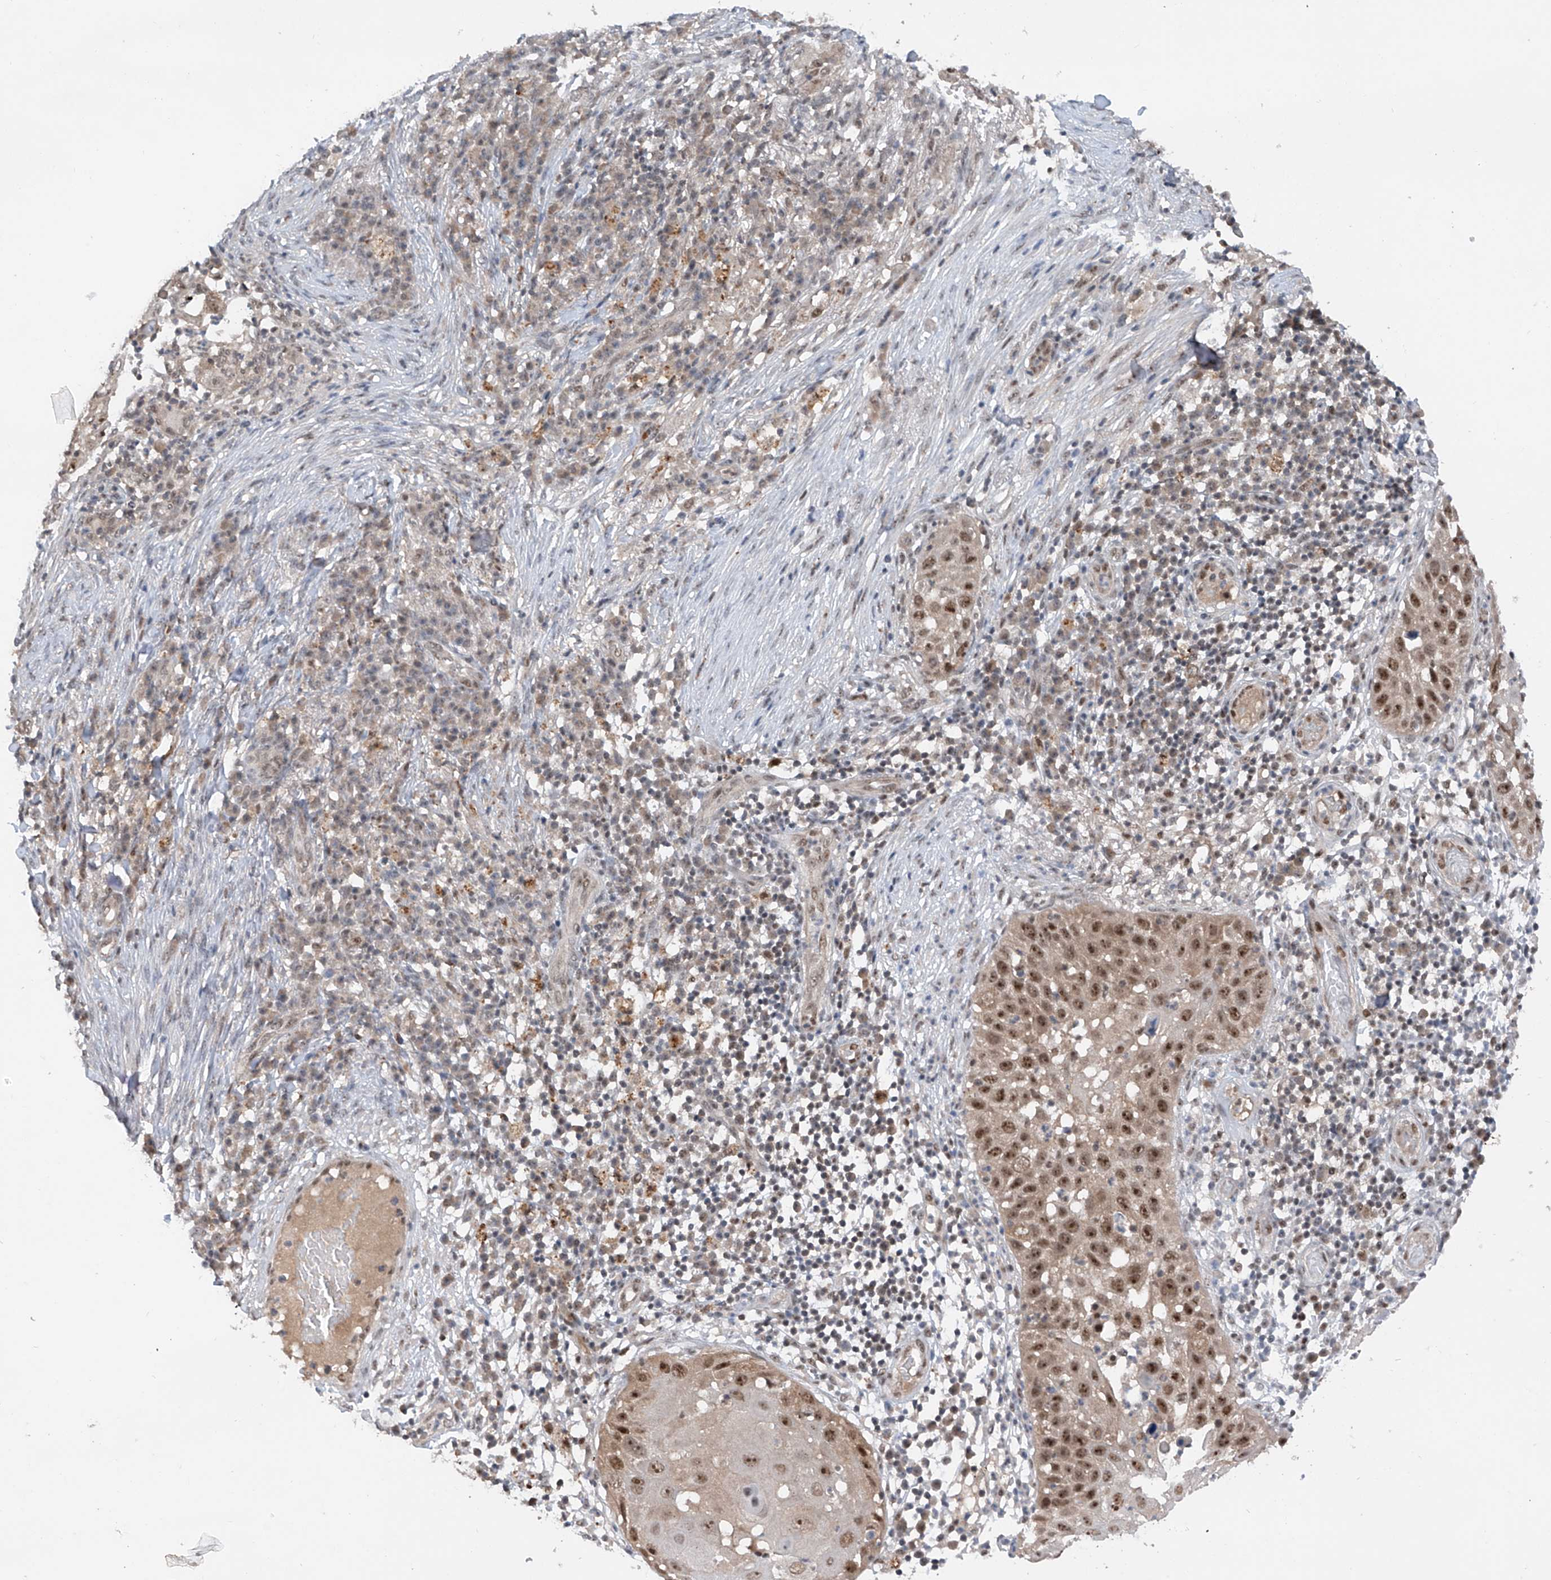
{"staining": {"intensity": "moderate", "quantity": ">75%", "location": "nuclear"}, "tissue": "skin cancer", "cell_type": "Tumor cells", "image_type": "cancer", "snomed": [{"axis": "morphology", "description": "Squamous cell carcinoma, NOS"}, {"axis": "topography", "description": "Skin"}], "caption": "Protein expression analysis of skin cancer (squamous cell carcinoma) demonstrates moderate nuclear expression in about >75% of tumor cells.", "gene": "RPAIN", "patient": {"sex": "female", "age": 44}}